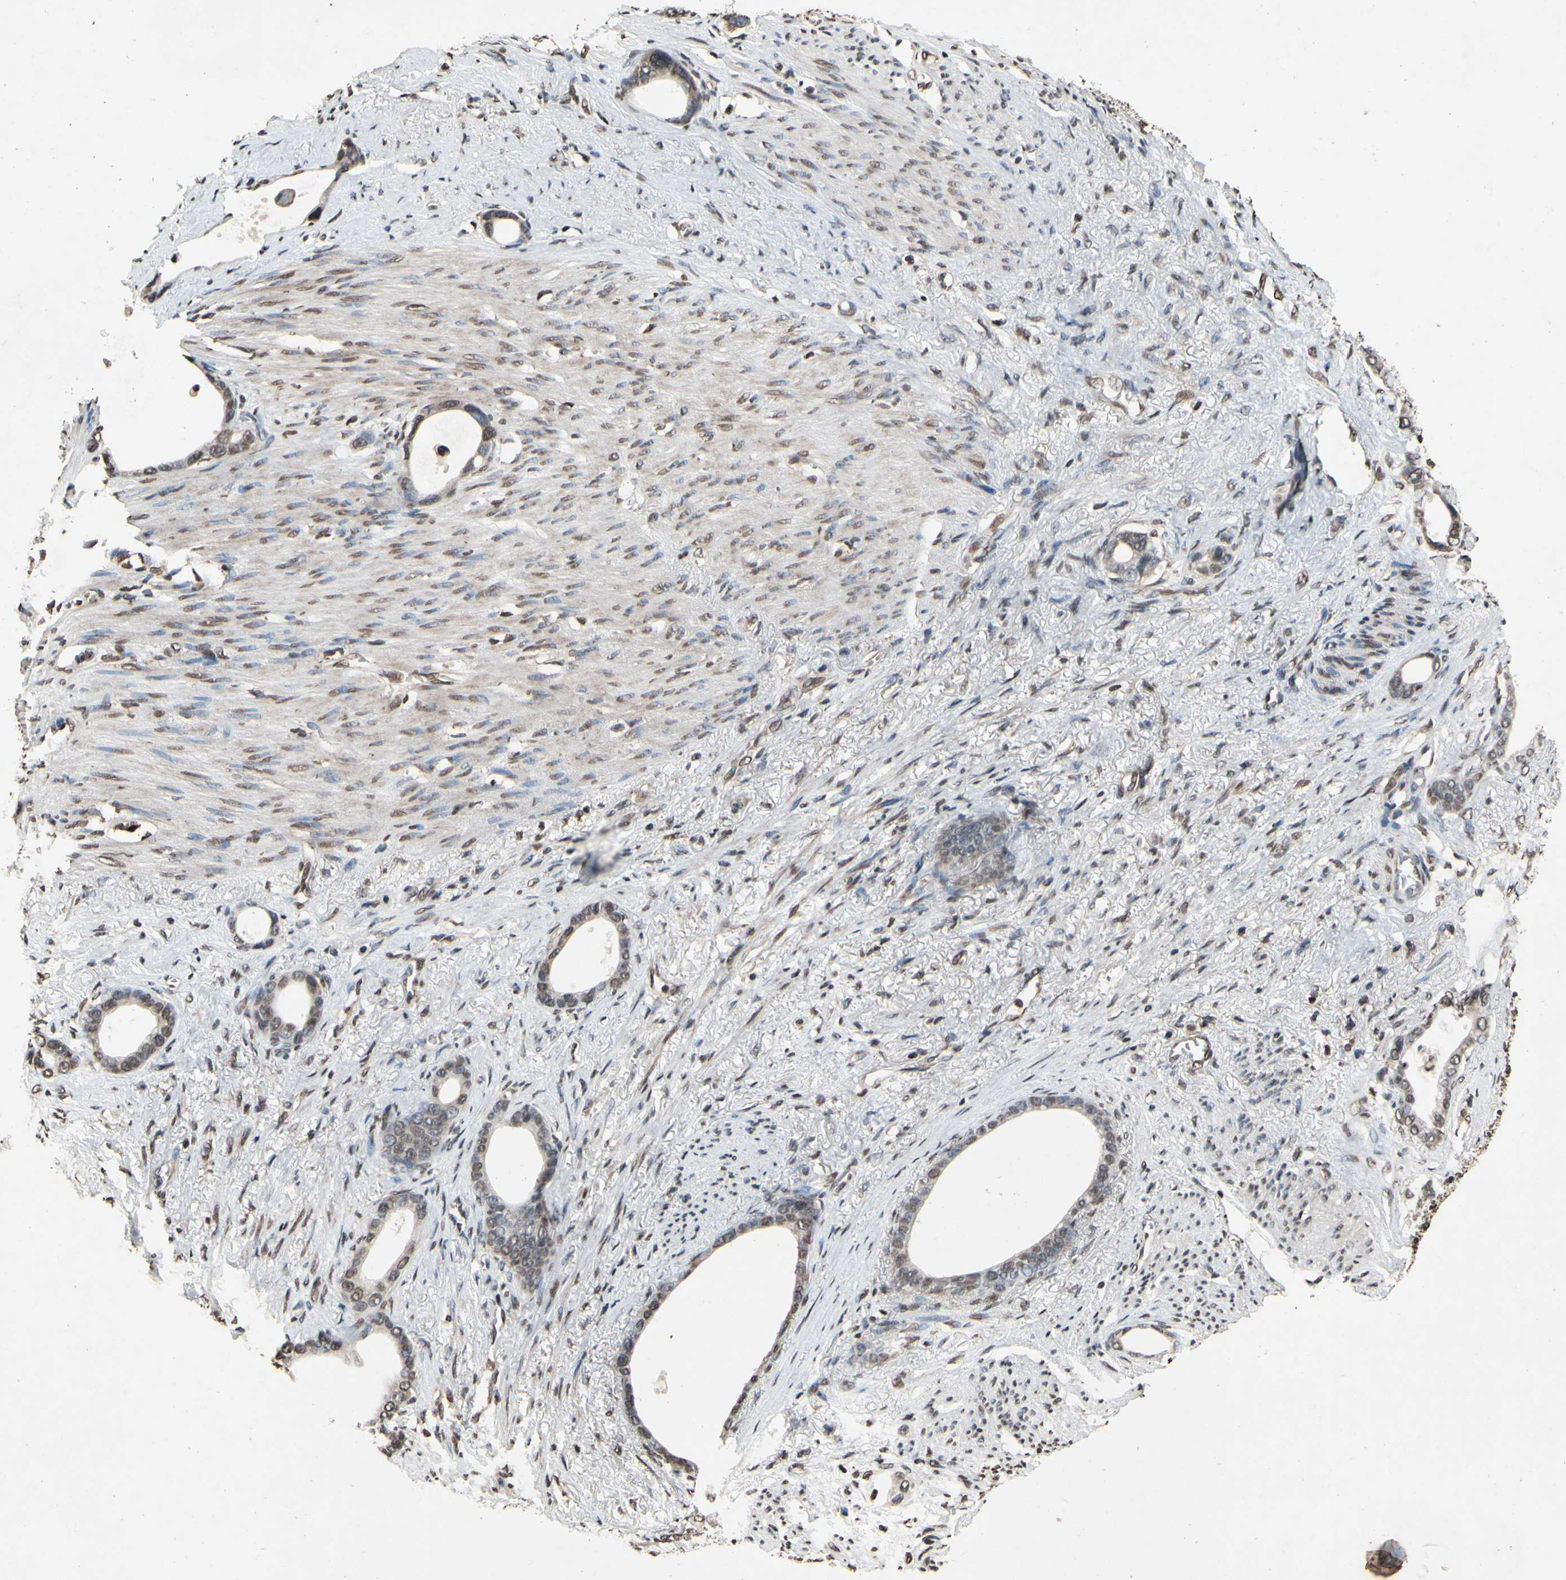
{"staining": {"intensity": "negative", "quantity": "none", "location": "none"}, "tissue": "stomach cancer", "cell_type": "Tumor cells", "image_type": "cancer", "snomed": [{"axis": "morphology", "description": "Adenocarcinoma, NOS"}, {"axis": "topography", "description": "Stomach"}], "caption": "Immunohistochemistry image of stomach adenocarcinoma stained for a protein (brown), which demonstrates no positivity in tumor cells.", "gene": "HIPK2", "patient": {"sex": "female", "age": 75}}